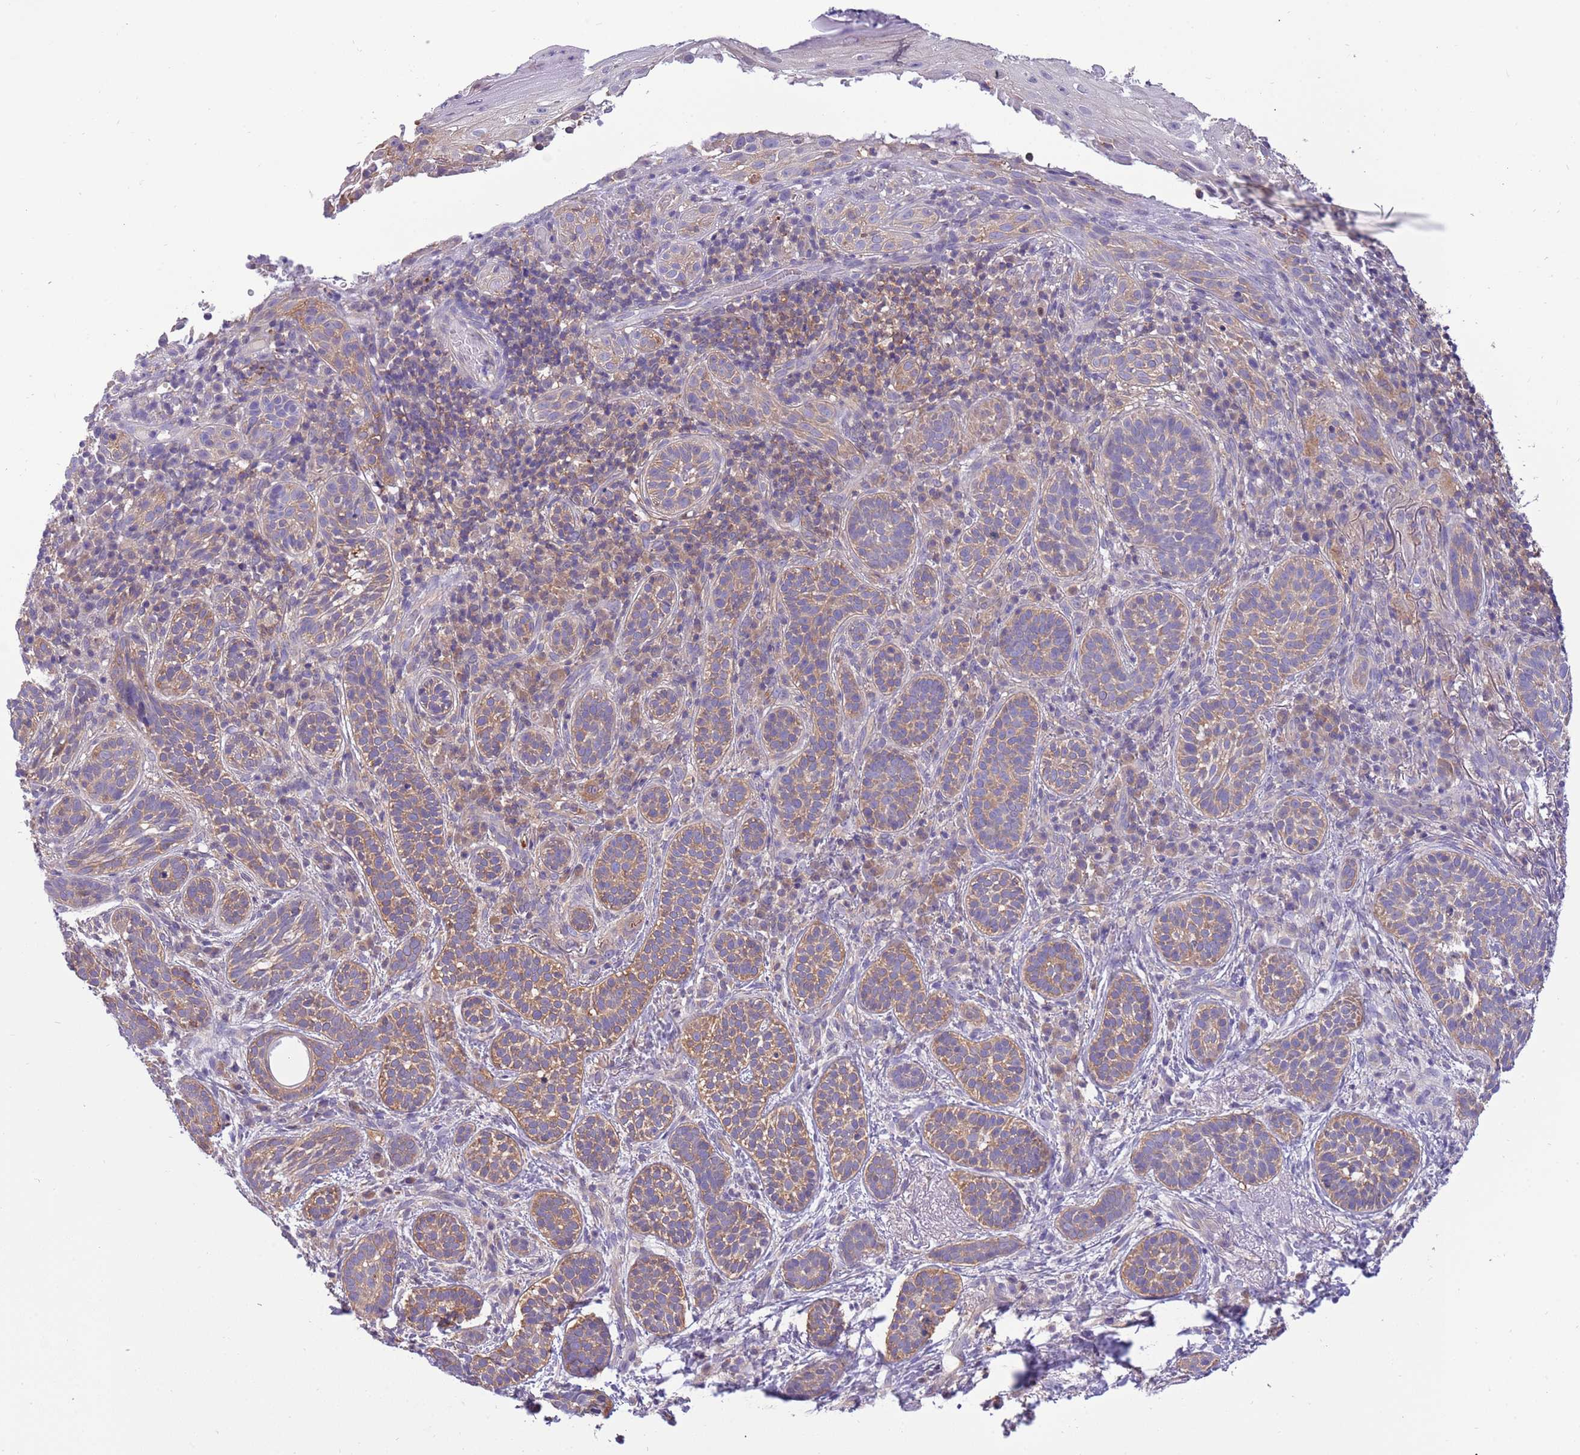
{"staining": {"intensity": "moderate", "quantity": ">75%", "location": "cytoplasmic/membranous"}, "tissue": "skin cancer", "cell_type": "Tumor cells", "image_type": "cancer", "snomed": [{"axis": "morphology", "description": "Basal cell carcinoma"}, {"axis": "topography", "description": "Skin"}], "caption": "Human skin cancer stained with a protein marker exhibits moderate staining in tumor cells.", "gene": "STIP1", "patient": {"sex": "male", "age": 71}}